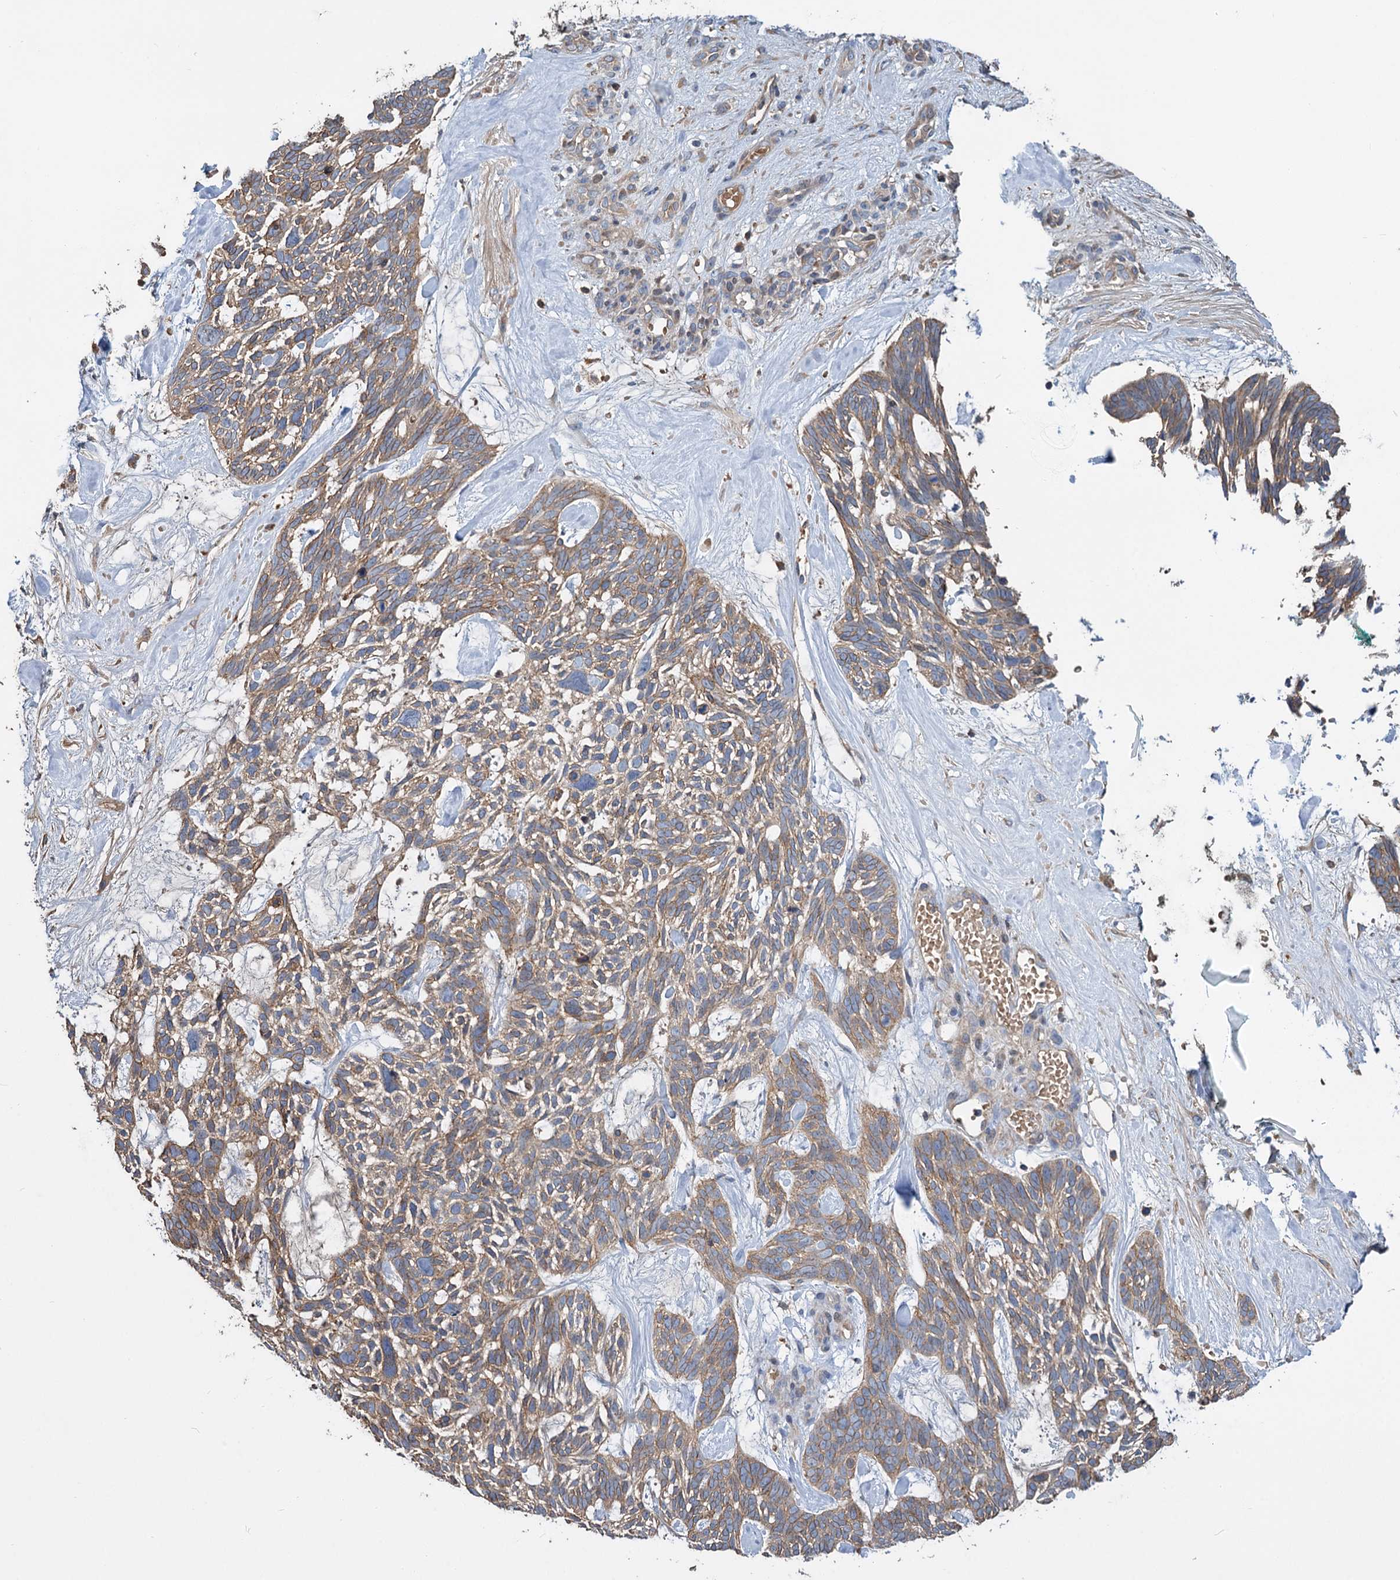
{"staining": {"intensity": "moderate", "quantity": ">75%", "location": "cytoplasmic/membranous"}, "tissue": "skin cancer", "cell_type": "Tumor cells", "image_type": "cancer", "snomed": [{"axis": "morphology", "description": "Basal cell carcinoma"}, {"axis": "topography", "description": "Skin"}], "caption": "Skin cancer (basal cell carcinoma) tissue demonstrates moderate cytoplasmic/membranous expression in about >75% of tumor cells", "gene": "URAD", "patient": {"sex": "male", "age": 88}}